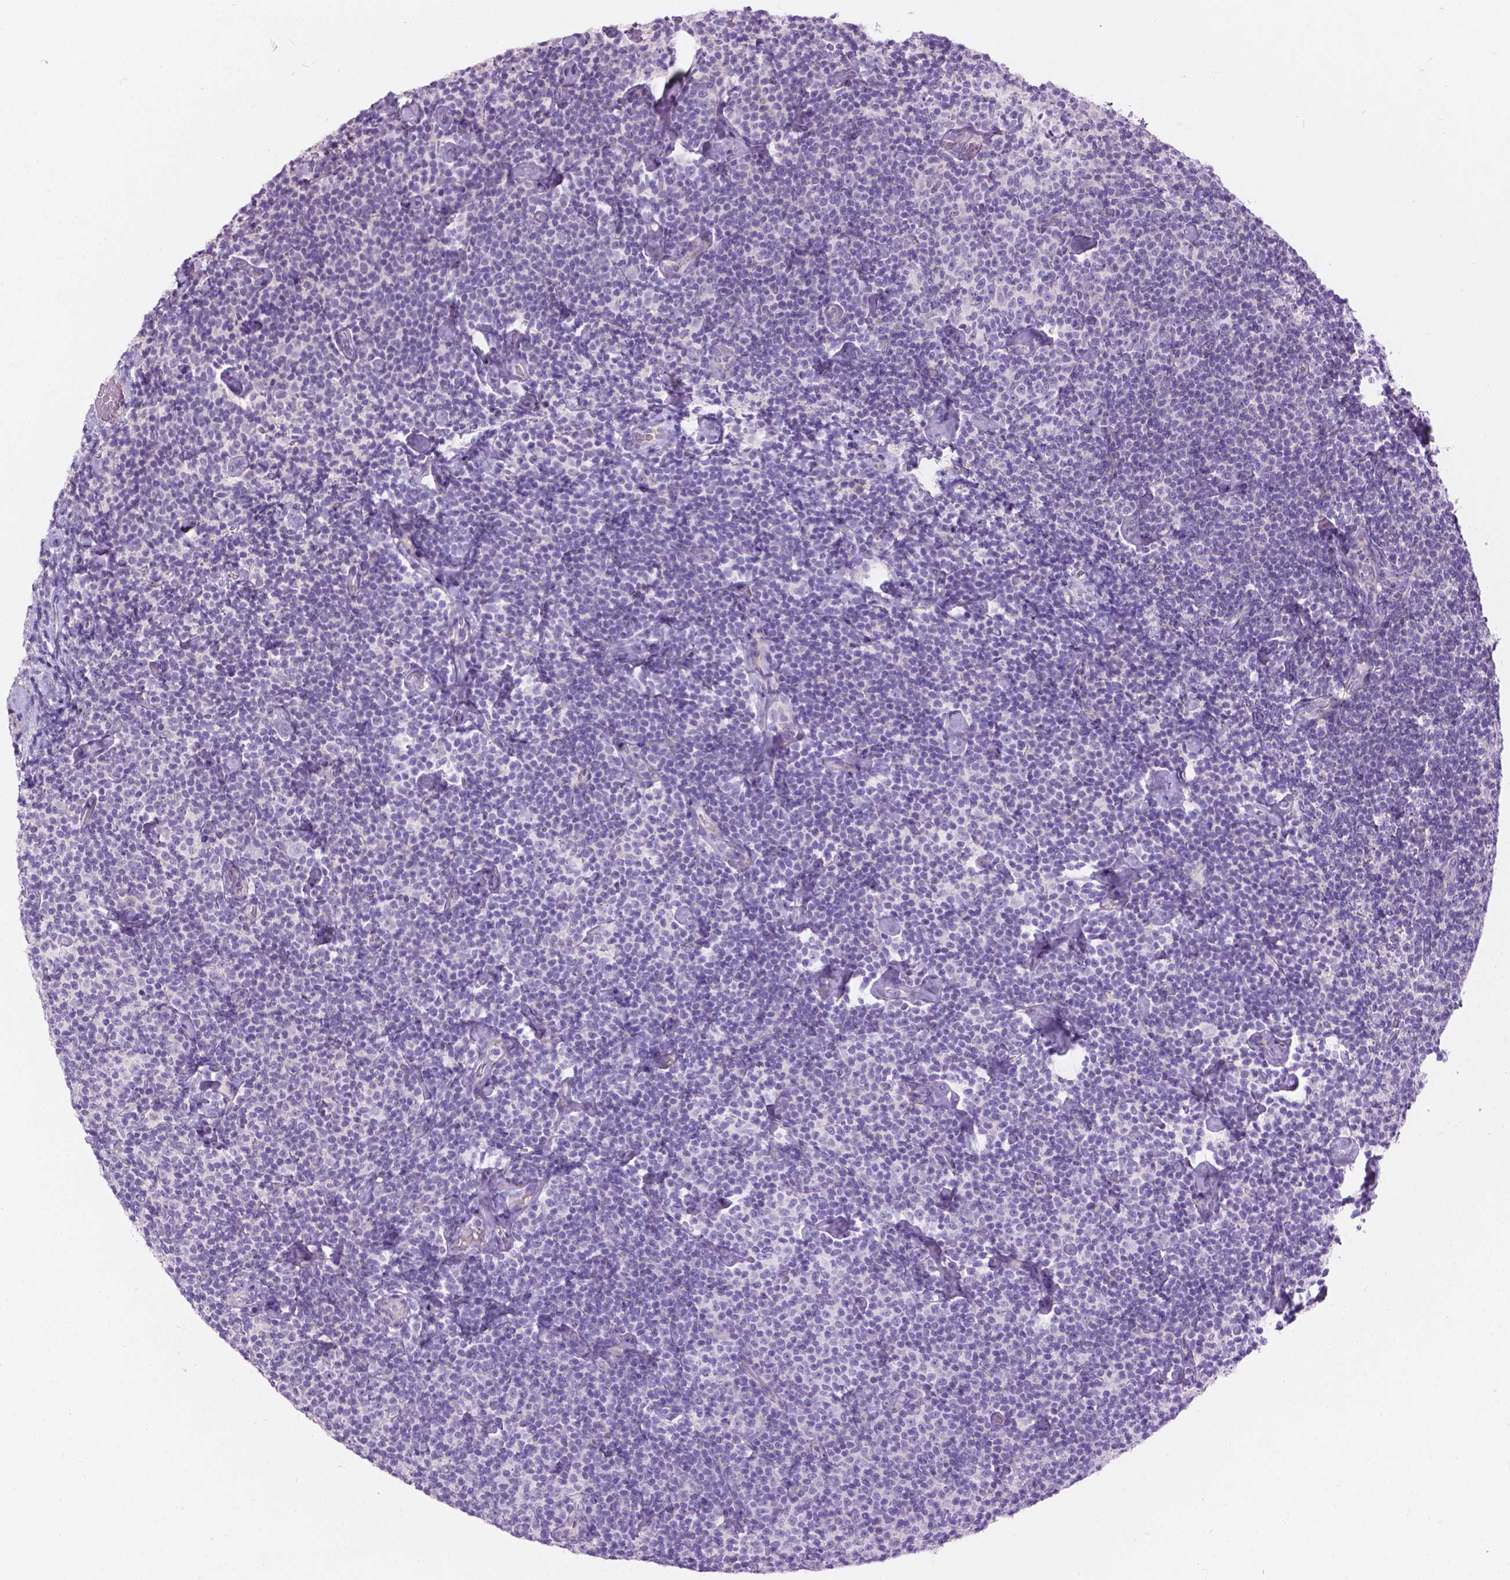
{"staining": {"intensity": "negative", "quantity": "none", "location": "none"}, "tissue": "lymphoma", "cell_type": "Tumor cells", "image_type": "cancer", "snomed": [{"axis": "morphology", "description": "Malignant lymphoma, non-Hodgkin's type, Low grade"}, {"axis": "topography", "description": "Lymph node"}], "caption": "Immunohistochemistry photomicrograph of neoplastic tissue: human lymphoma stained with DAB (3,3'-diaminobenzidine) displays no significant protein expression in tumor cells.", "gene": "NOXO1", "patient": {"sex": "male", "age": 81}}